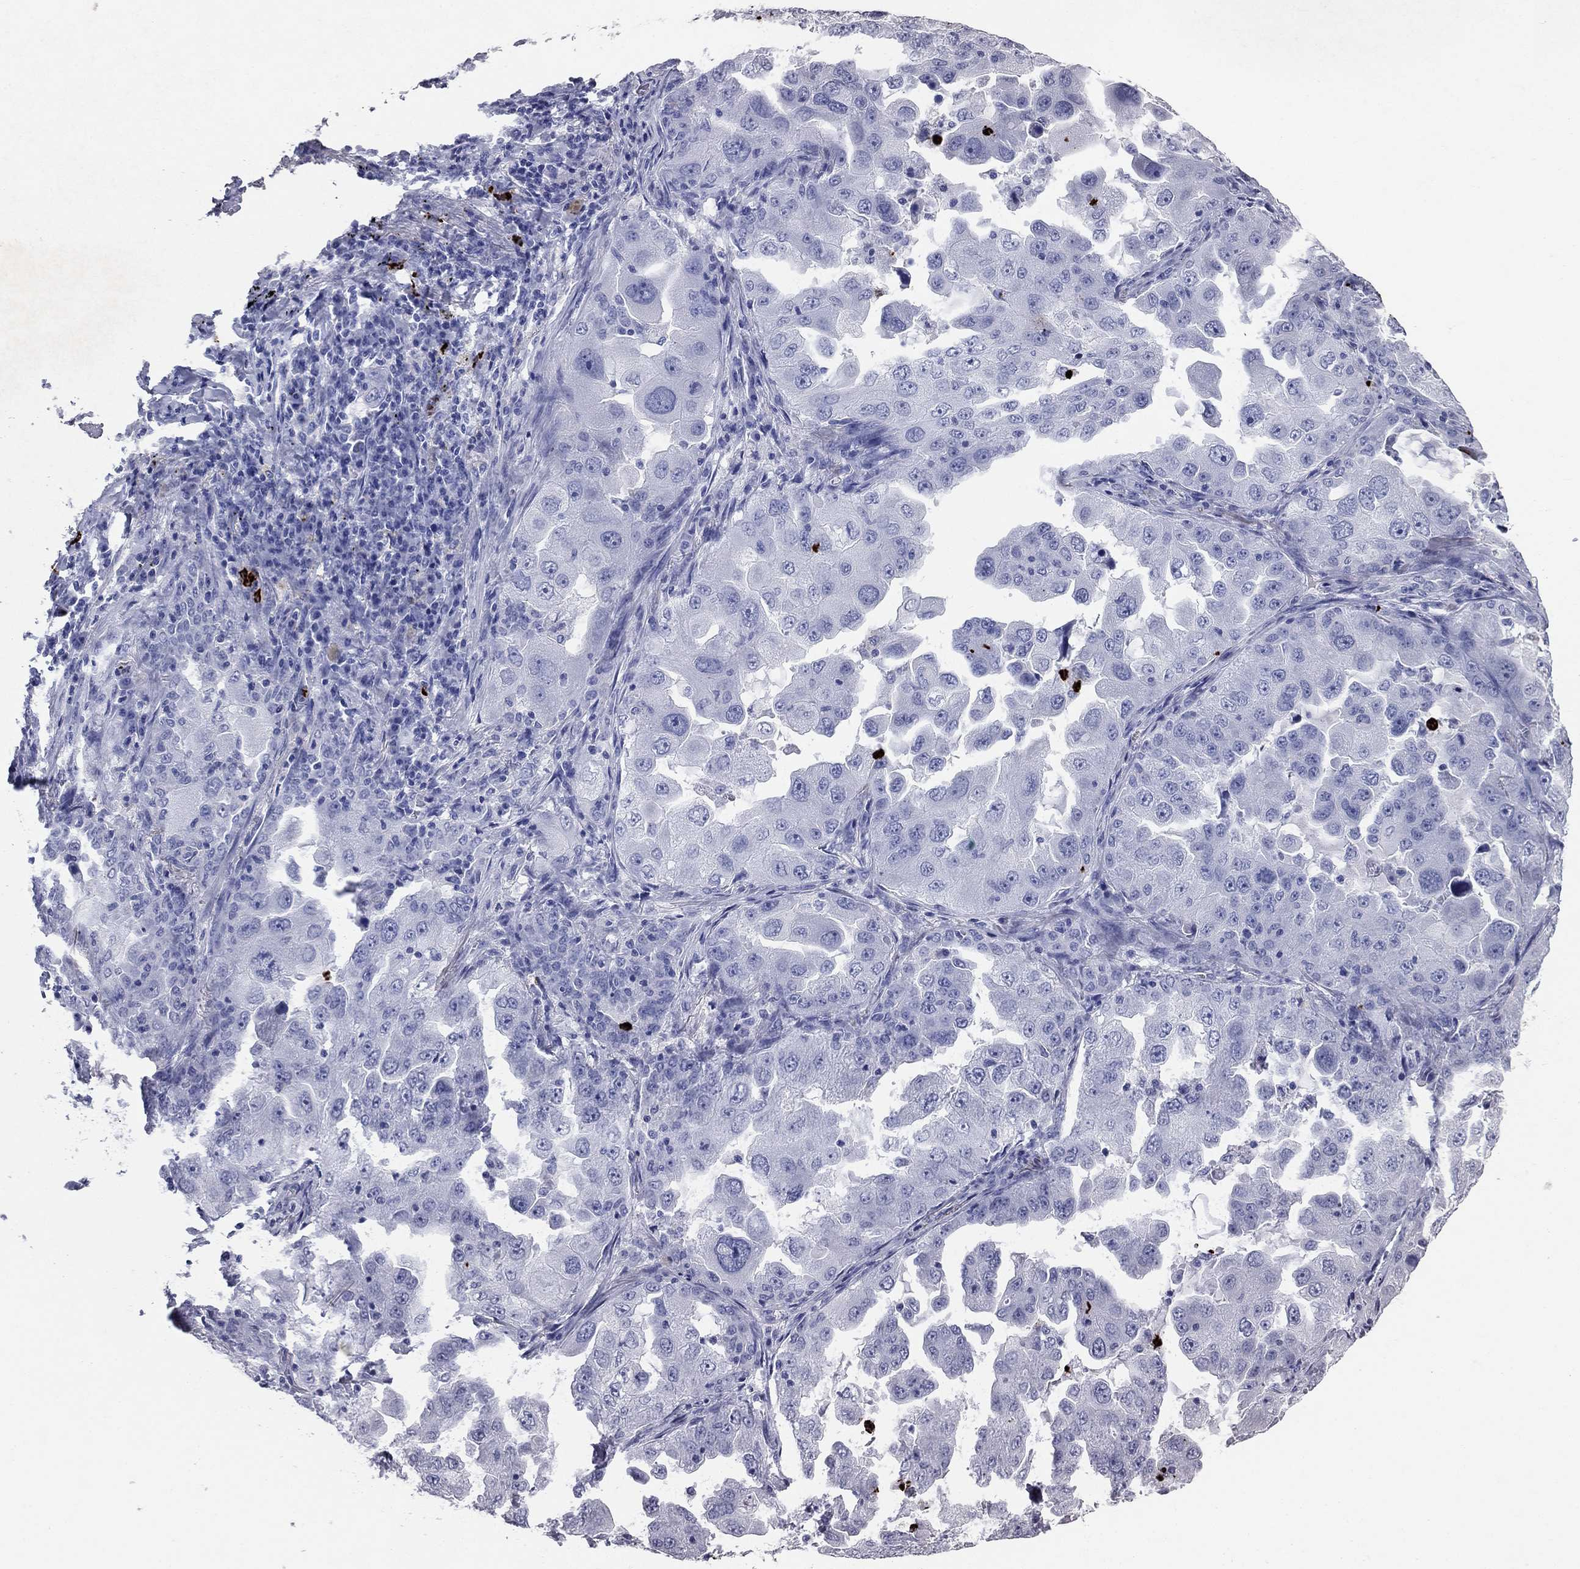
{"staining": {"intensity": "negative", "quantity": "none", "location": "none"}, "tissue": "lung cancer", "cell_type": "Tumor cells", "image_type": "cancer", "snomed": [{"axis": "morphology", "description": "Adenocarcinoma, NOS"}, {"axis": "topography", "description": "Lung"}], "caption": "A photomicrograph of human lung adenocarcinoma is negative for staining in tumor cells.", "gene": "AZU1", "patient": {"sex": "female", "age": 61}}